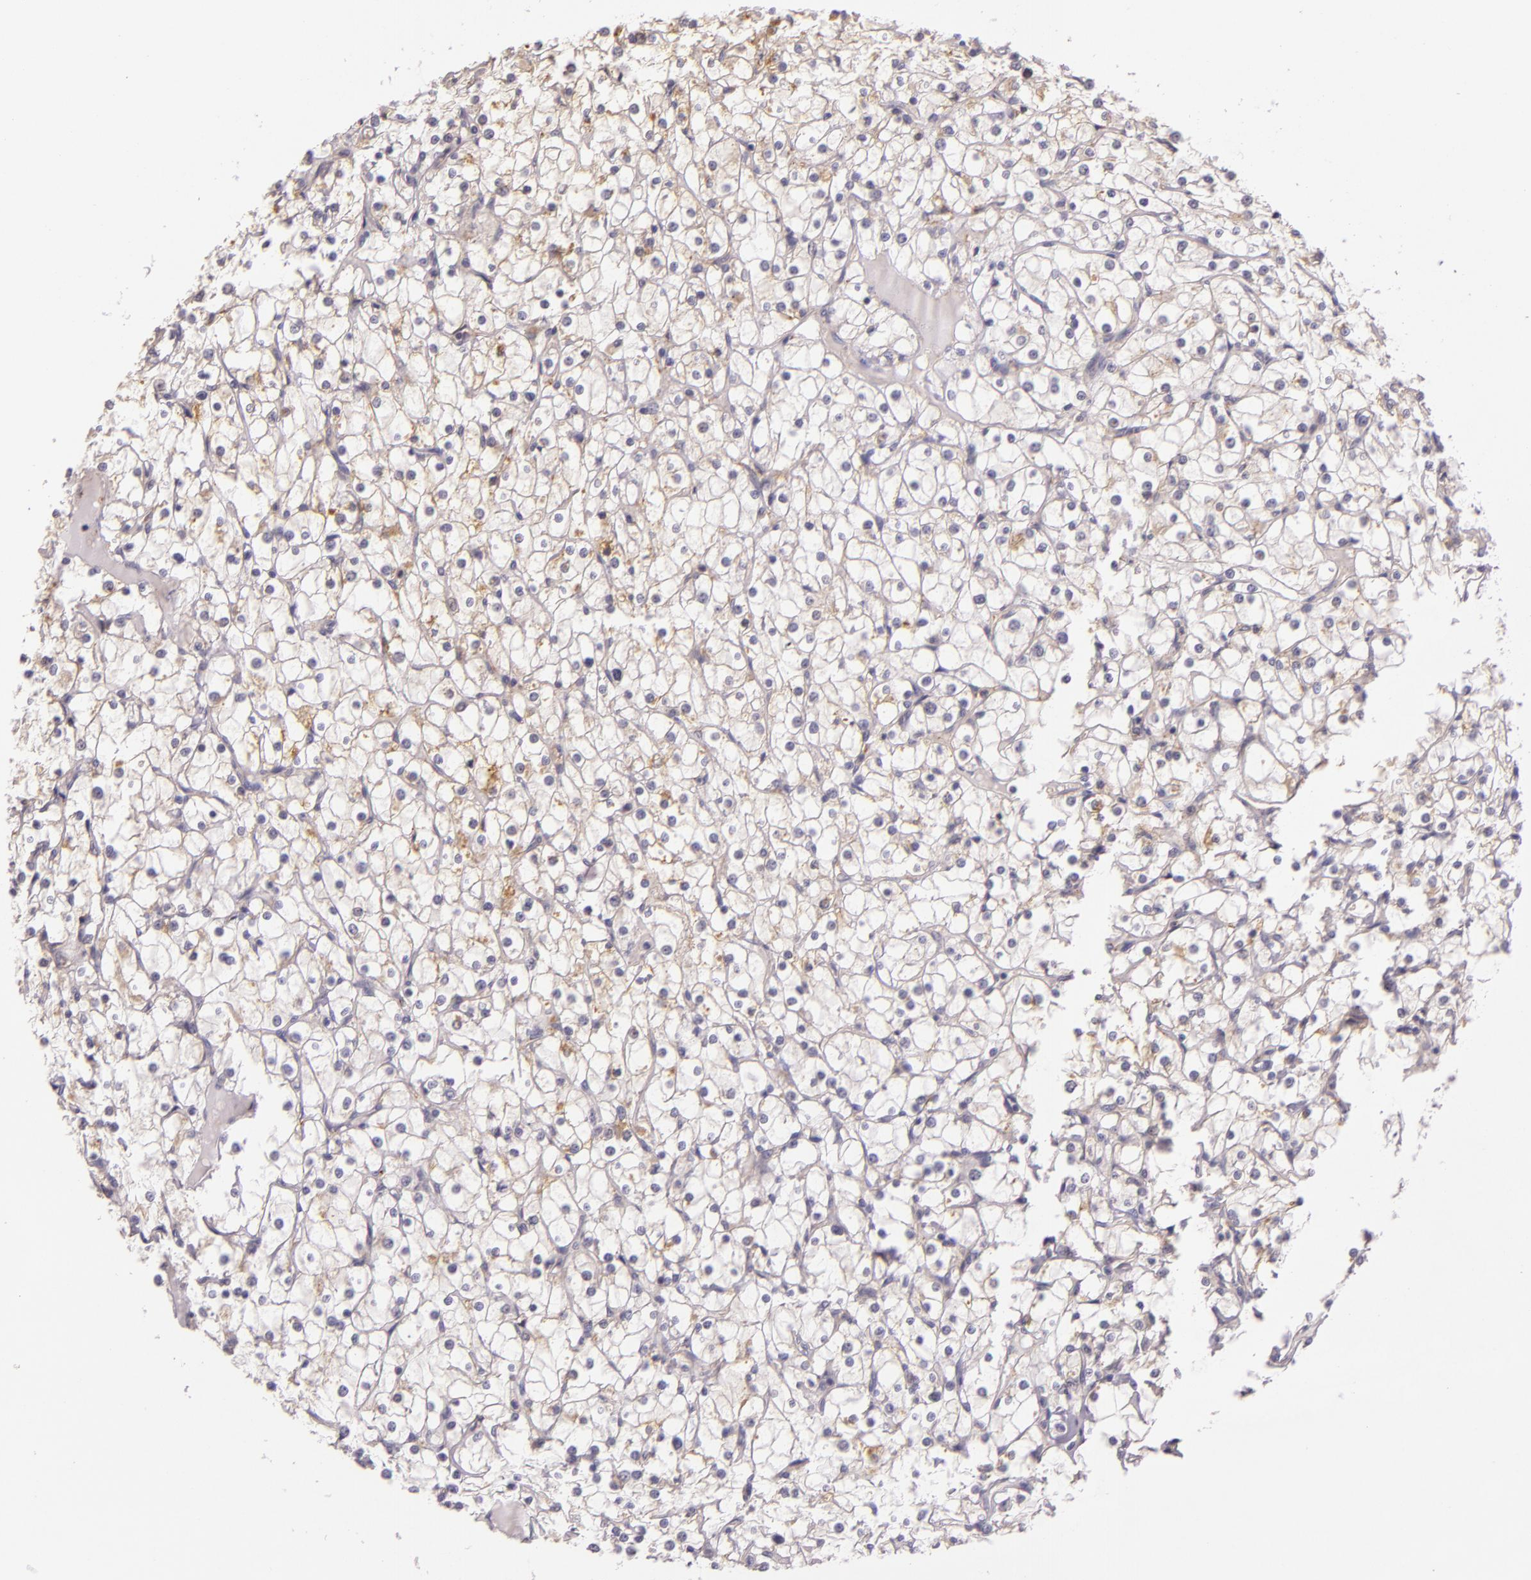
{"staining": {"intensity": "negative", "quantity": "none", "location": "none"}, "tissue": "renal cancer", "cell_type": "Tumor cells", "image_type": "cancer", "snomed": [{"axis": "morphology", "description": "Adenocarcinoma, NOS"}, {"axis": "topography", "description": "Kidney"}], "caption": "Renal cancer was stained to show a protein in brown. There is no significant expression in tumor cells.", "gene": "ARMH4", "patient": {"sex": "female", "age": 73}}